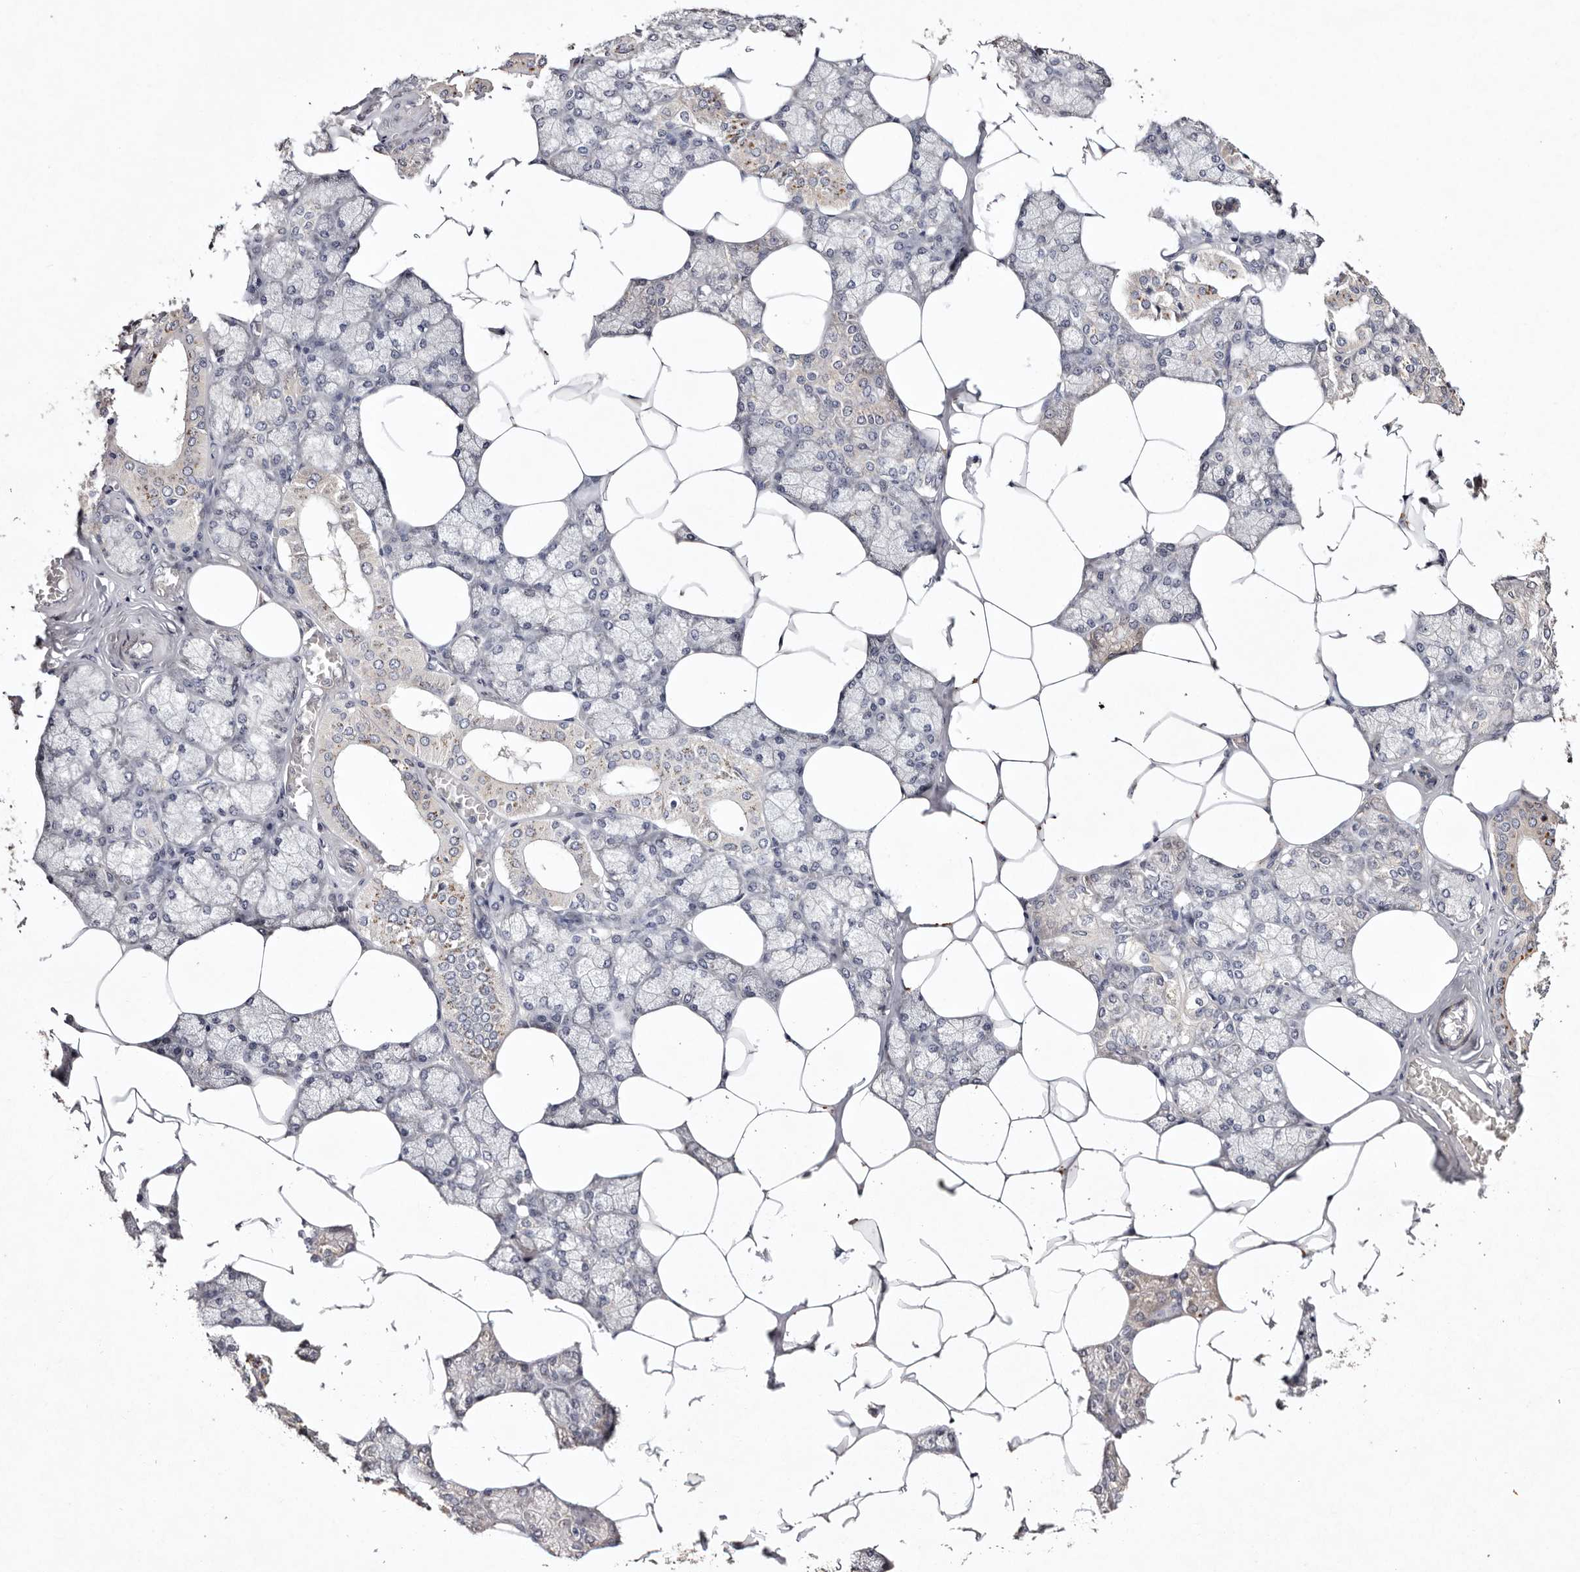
{"staining": {"intensity": "negative", "quantity": "none", "location": "none"}, "tissue": "salivary gland", "cell_type": "Glandular cells", "image_type": "normal", "snomed": [{"axis": "morphology", "description": "Normal tissue, NOS"}, {"axis": "topography", "description": "Salivary gland"}], "caption": "IHC histopathology image of normal salivary gland: human salivary gland stained with DAB (3,3'-diaminobenzidine) reveals no significant protein positivity in glandular cells.", "gene": "TSC2", "patient": {"sex": "male", "age": 62}}